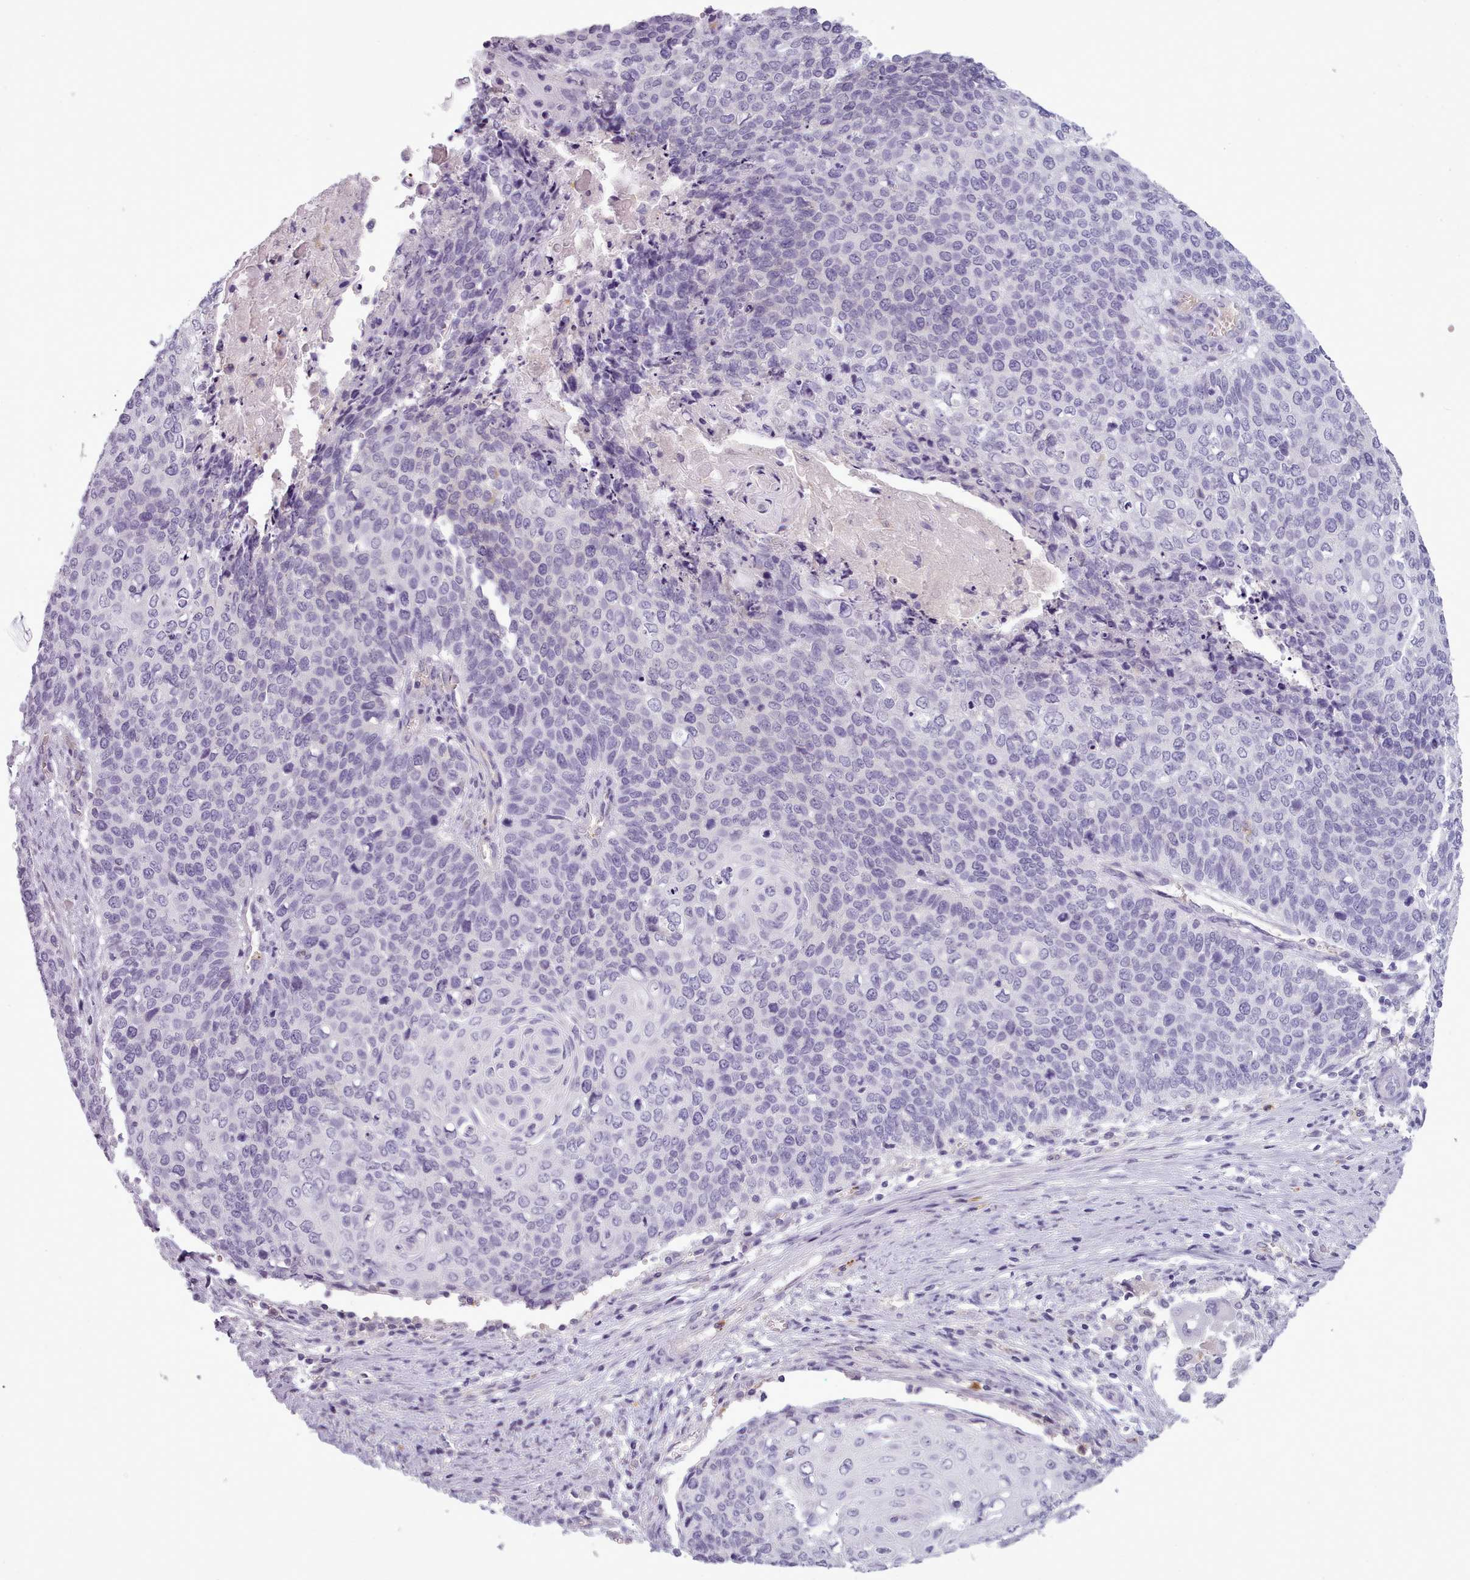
{"staining": {"intensity": "negative", "quantity": "none", "location": "none"}, "tissue": "cervical cancer", "cell_type": "Tumor cells", "image_type": "cancer", "snomed": [{"axis": "morphology", "description": "Squamous cell carcinoma, NOS"}, {"axis": "topography", "description": "Cervix"}], "caption": "Immunohistochemistry (IHC) image of neoplastic tissue: human cervical squamous cell carcinoma stained with DAB (3,3'-diaminobenzidine) shows no significant protein positivity in tumor cells.", "gene": "NDST2", "patient": {"sex": "female", "age": 39}}